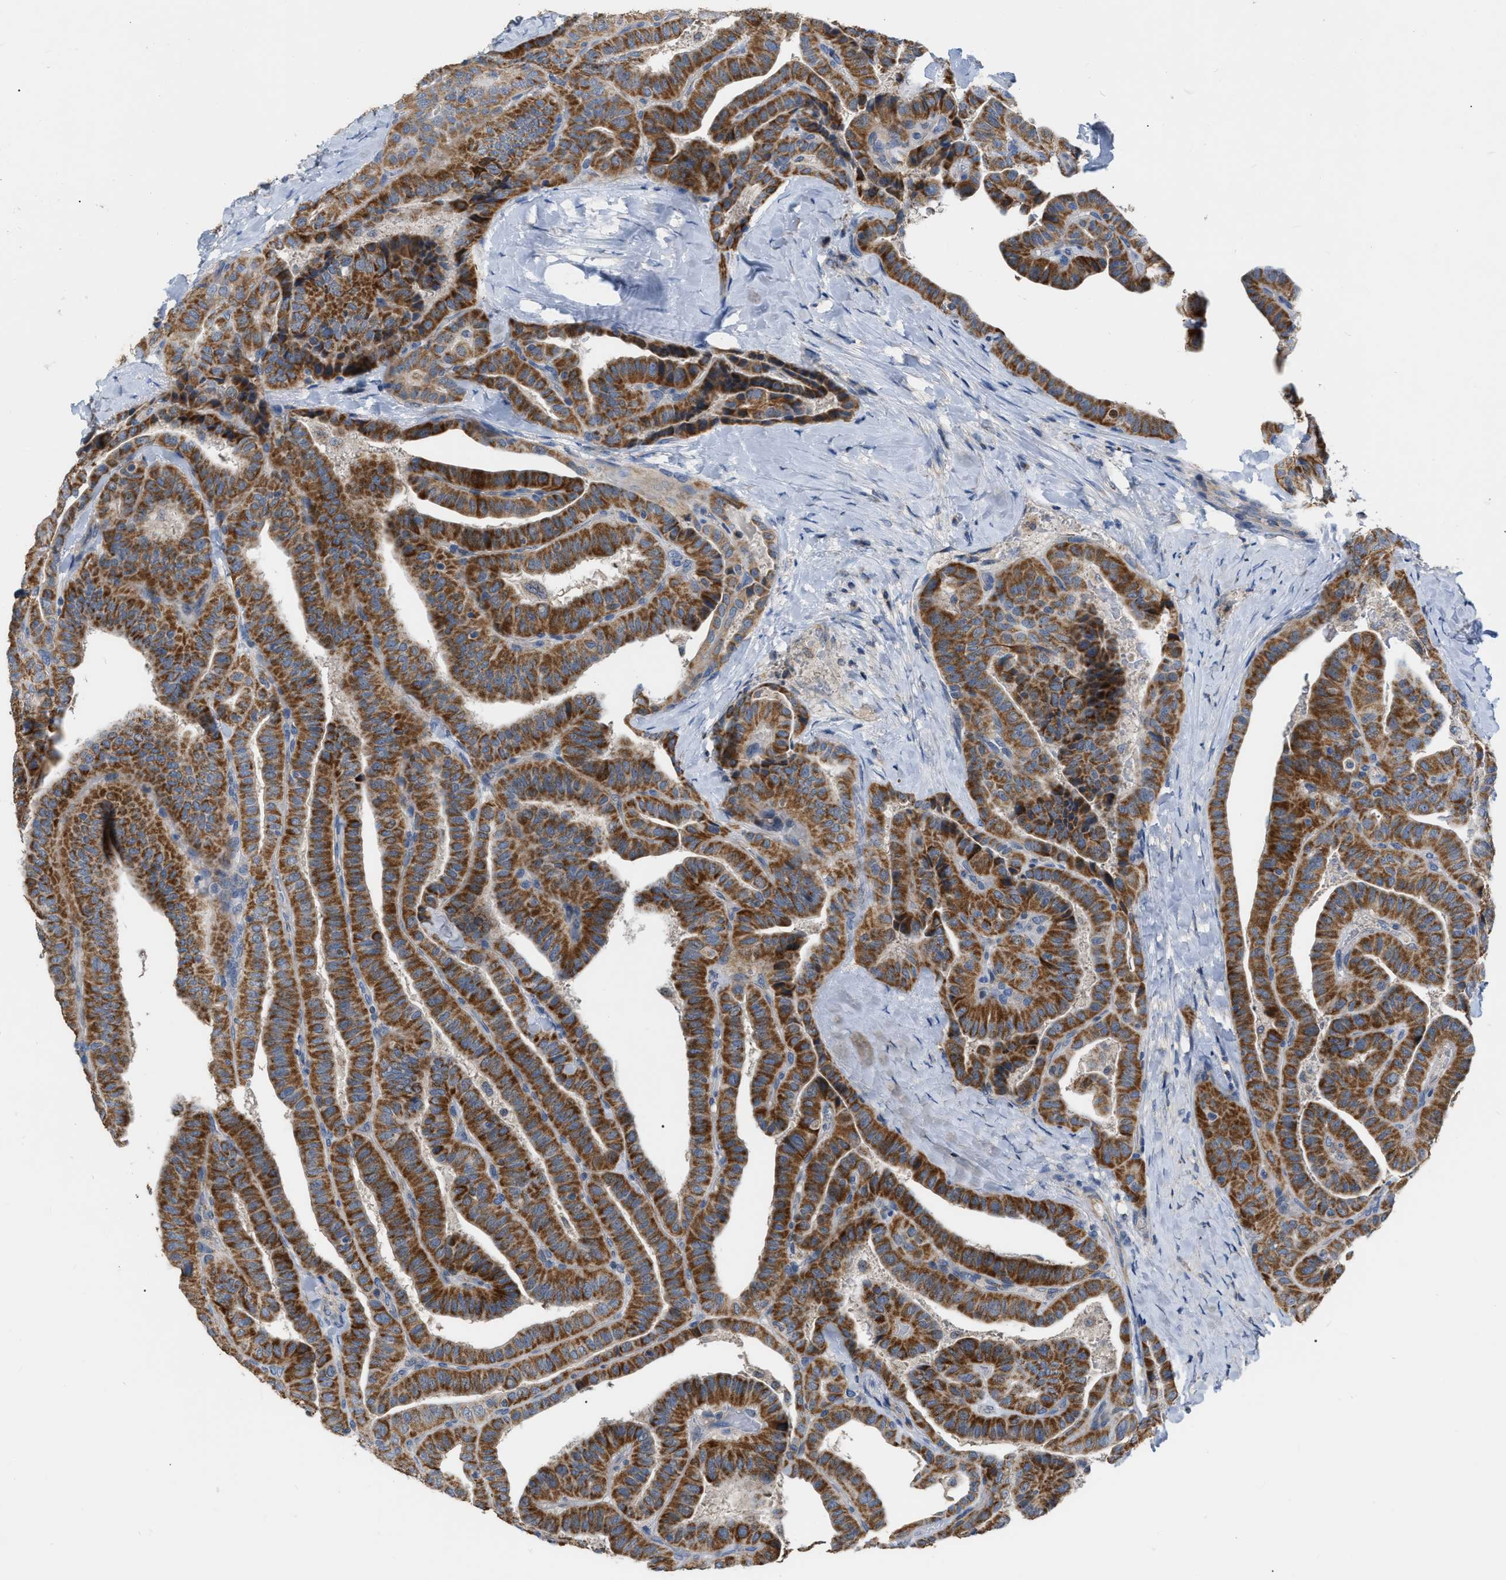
{"staining": {"intensity": "strong", "quantity": ">75%", "location": "cytoplasmic/membranous"}, "tissue": "thyroid cancer", "cell_type": "Tumor cells", "image_type": "cancer", "snomed": [{"axis": "morphology", "description": "Papillary adenocarcinoma, NOS"}, {"axis": "topography", "description": "Thyroid gland"}], "caption": "A micrograph of human thyroid cancer stained for a protein demonstrates strong cytoplasmic/membranous brown staining in tumor cells.", "gene": "DDX56", "patient": {"sex": "male", "age": 77}}